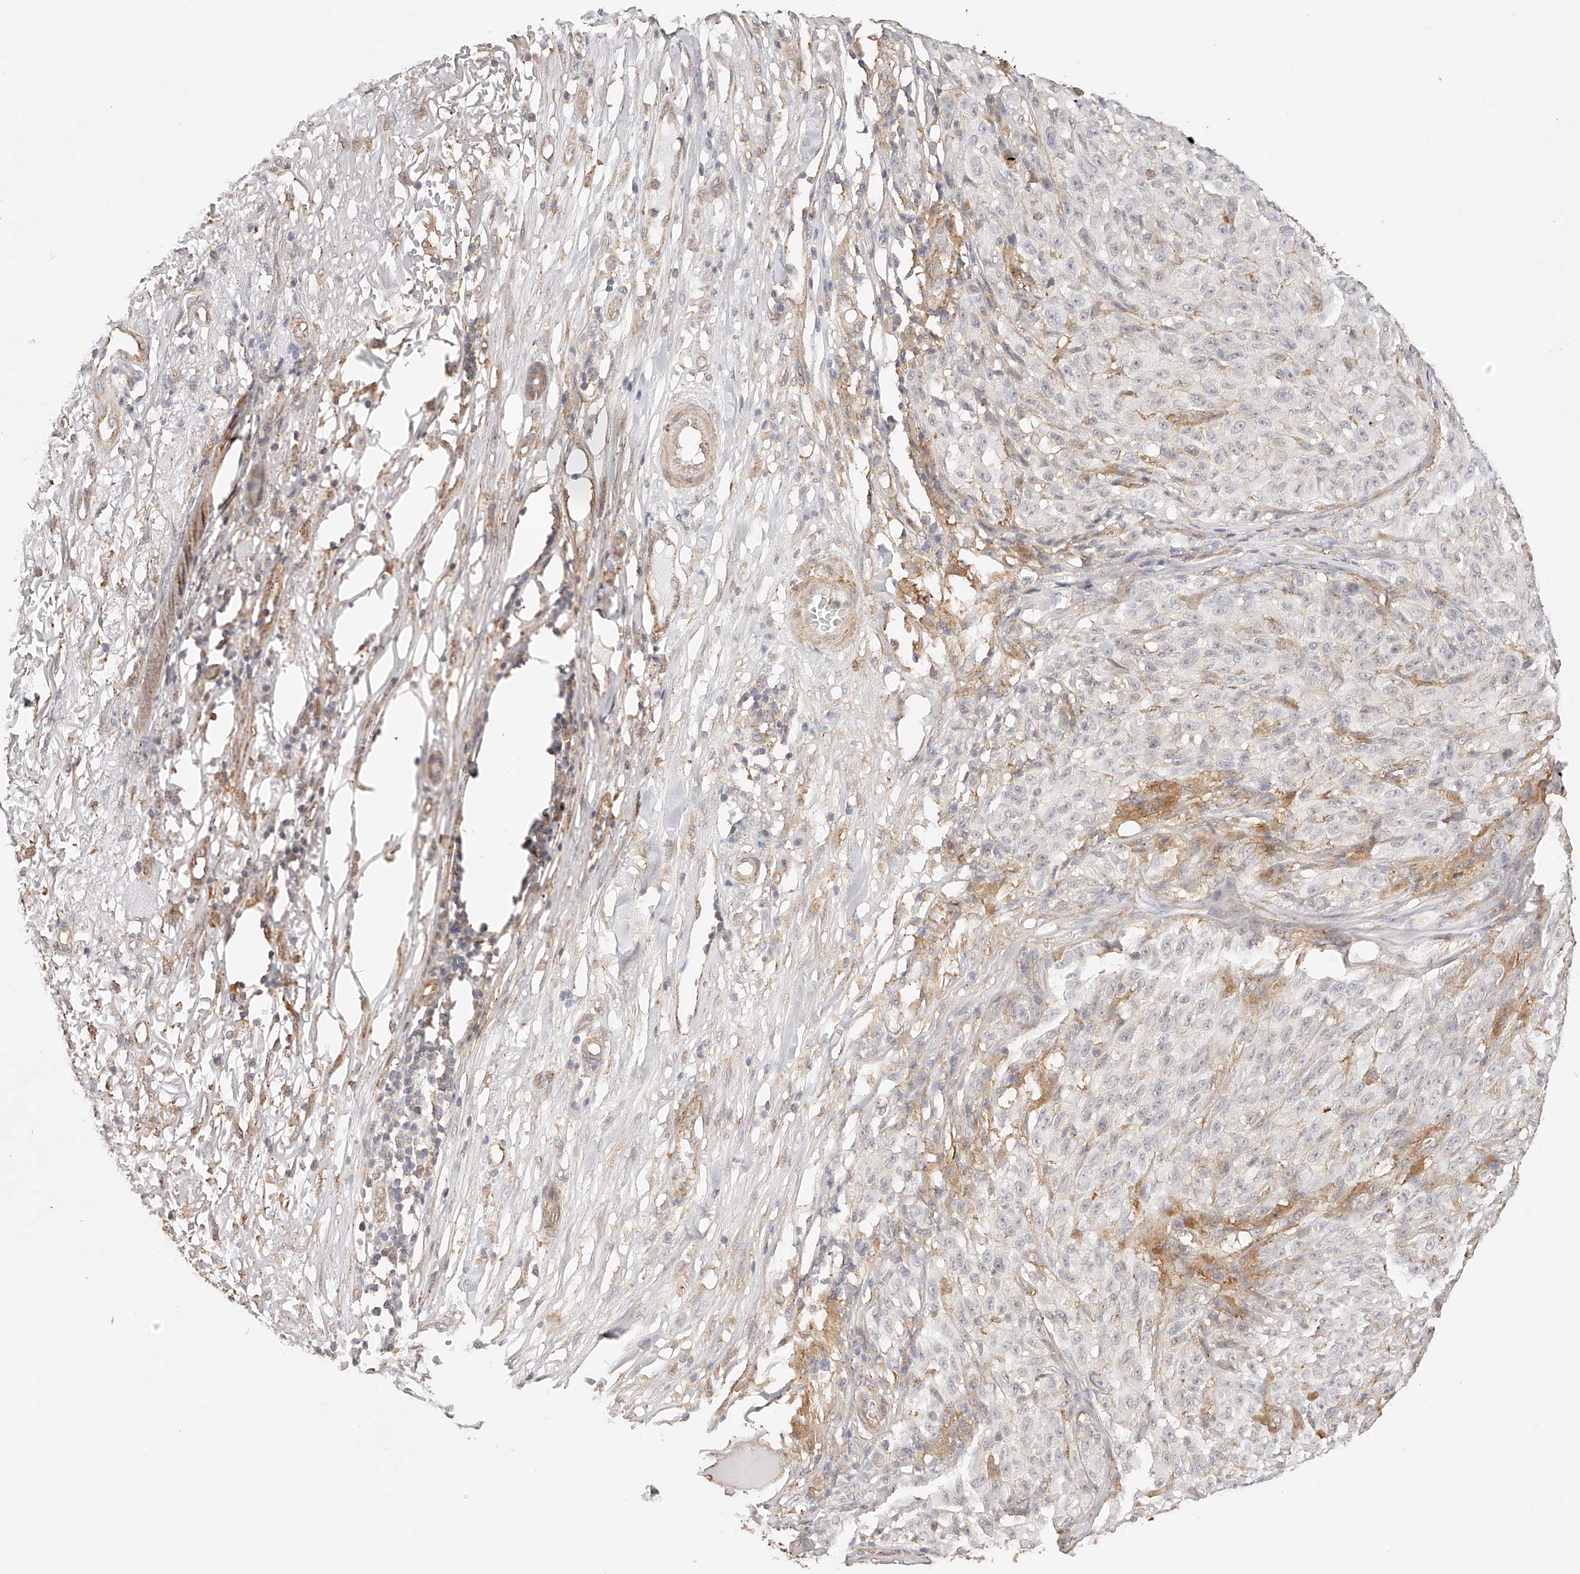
{"staining": {"intensity": "strong", "quantity": ">75%", "location": "cytoplasmic/membranous"}, "tissue": "melanoma", "cell_type": "Tumor cells", "image_type": "cancer", "snomed": [{"axis": "morphology", "description": "Malignant melanoma, NOS"}, {"axis": "topography", "description": "Skin"}], "caption": "Immunohistochemistry (IHC) photomicrograph of human malignant melanoma stained for a protein (brown), which shows high levels of strong cytoplasmic/membranous expression in approximately >75% of tumor cells.", "gene": "SYNC", "patient": {"sex": "female", "age": 82}}